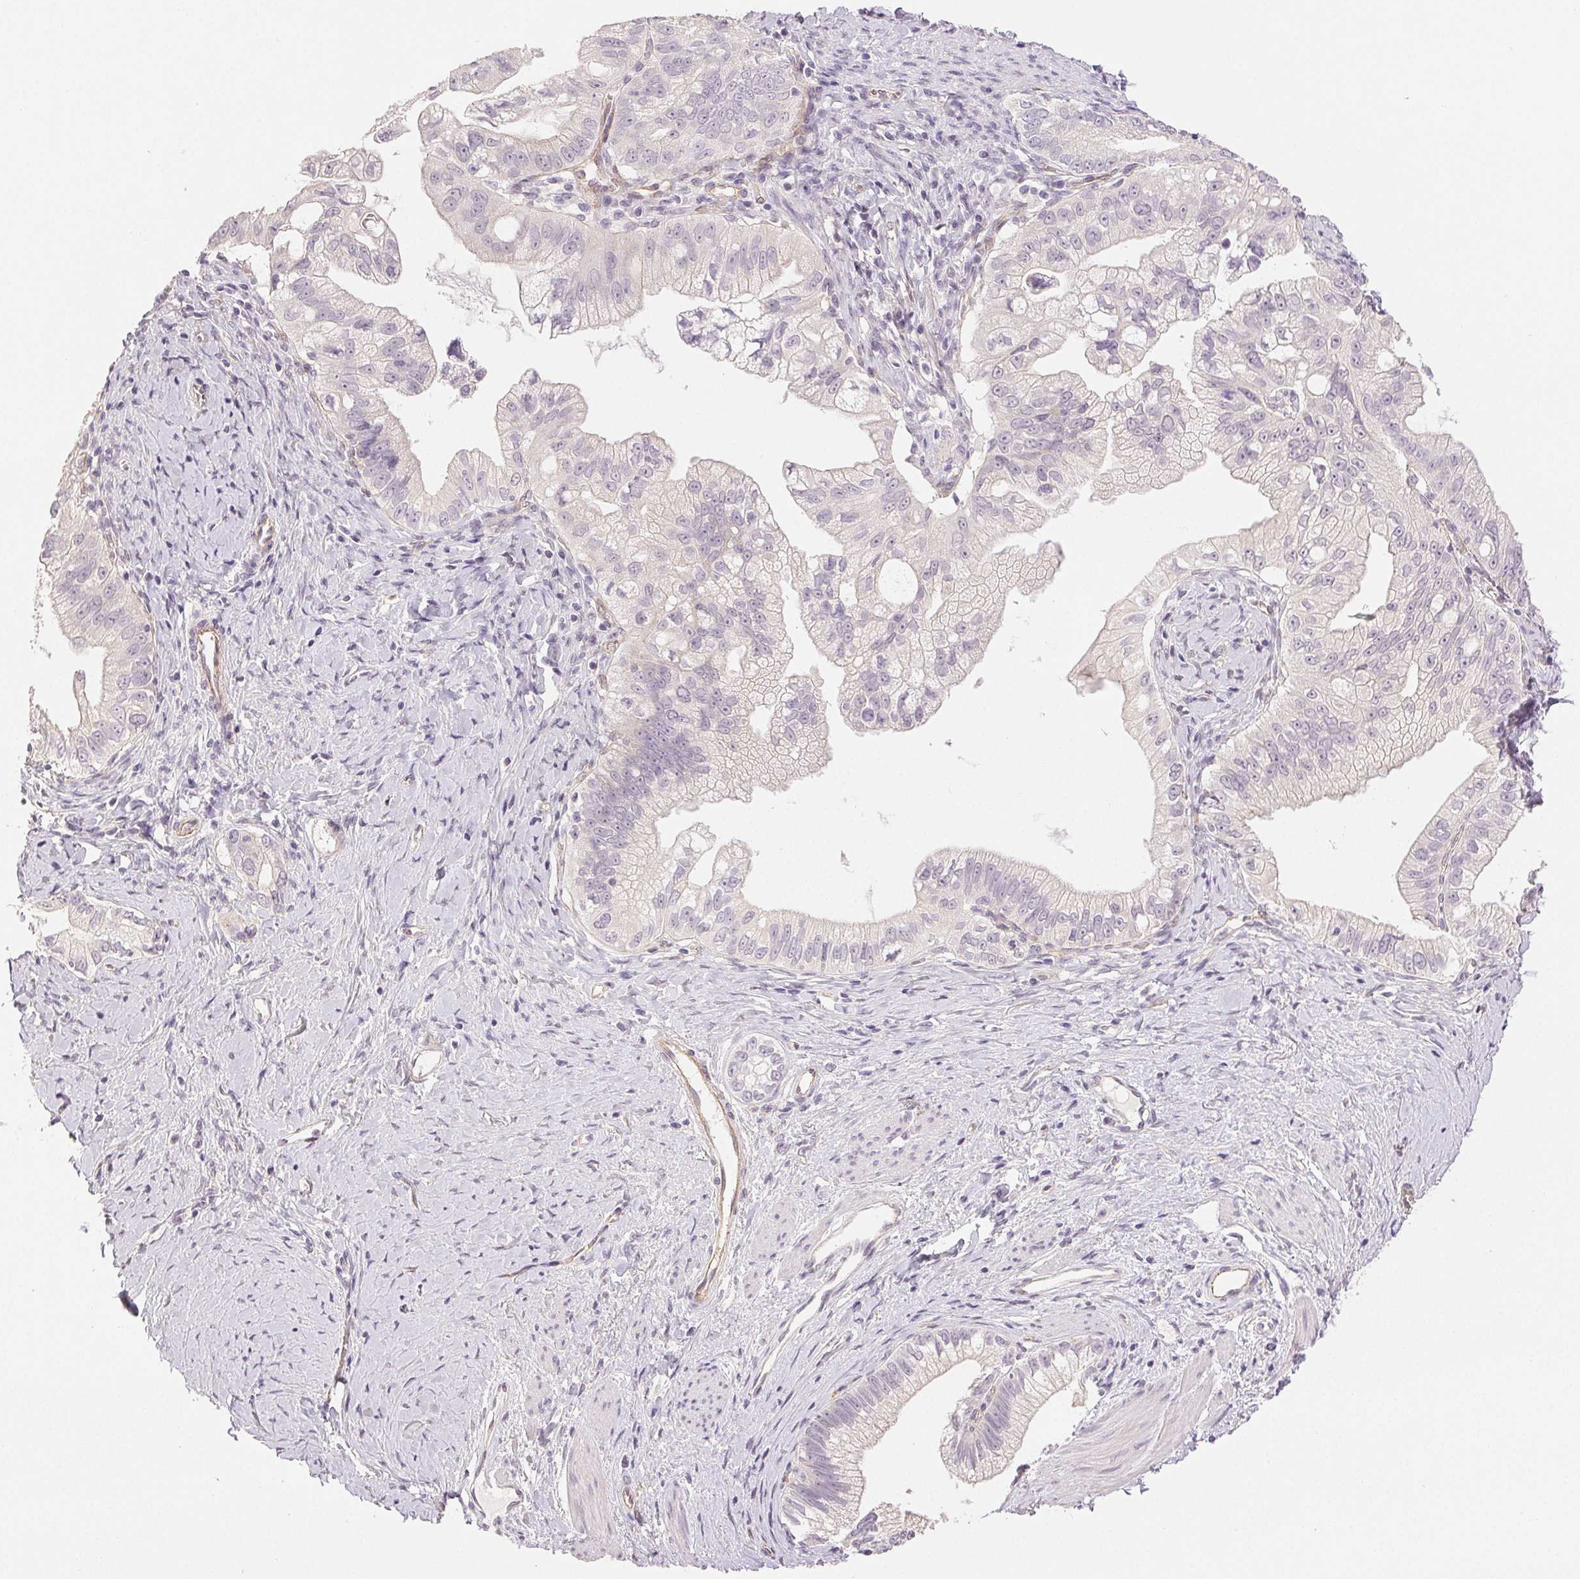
{"staining": {"intensity": "negative", "quantity": "none", "location": "none"}, "tissue": "pancreatic cancer", "cell_type": "Tumor cells", "image_type": "cancer", "snomed": [{"axis": "morphology", "description": "Adenocarcinoma, NOS"}, {"axis": "topography", "description": "Pancreas"}], "caption": "A photomicrograph of pancreatic cancer stained for a protein reveals no brown staining in tumor cells.", "gene": "PLCB1", "patient": {"sex": "male", "age": 70}}